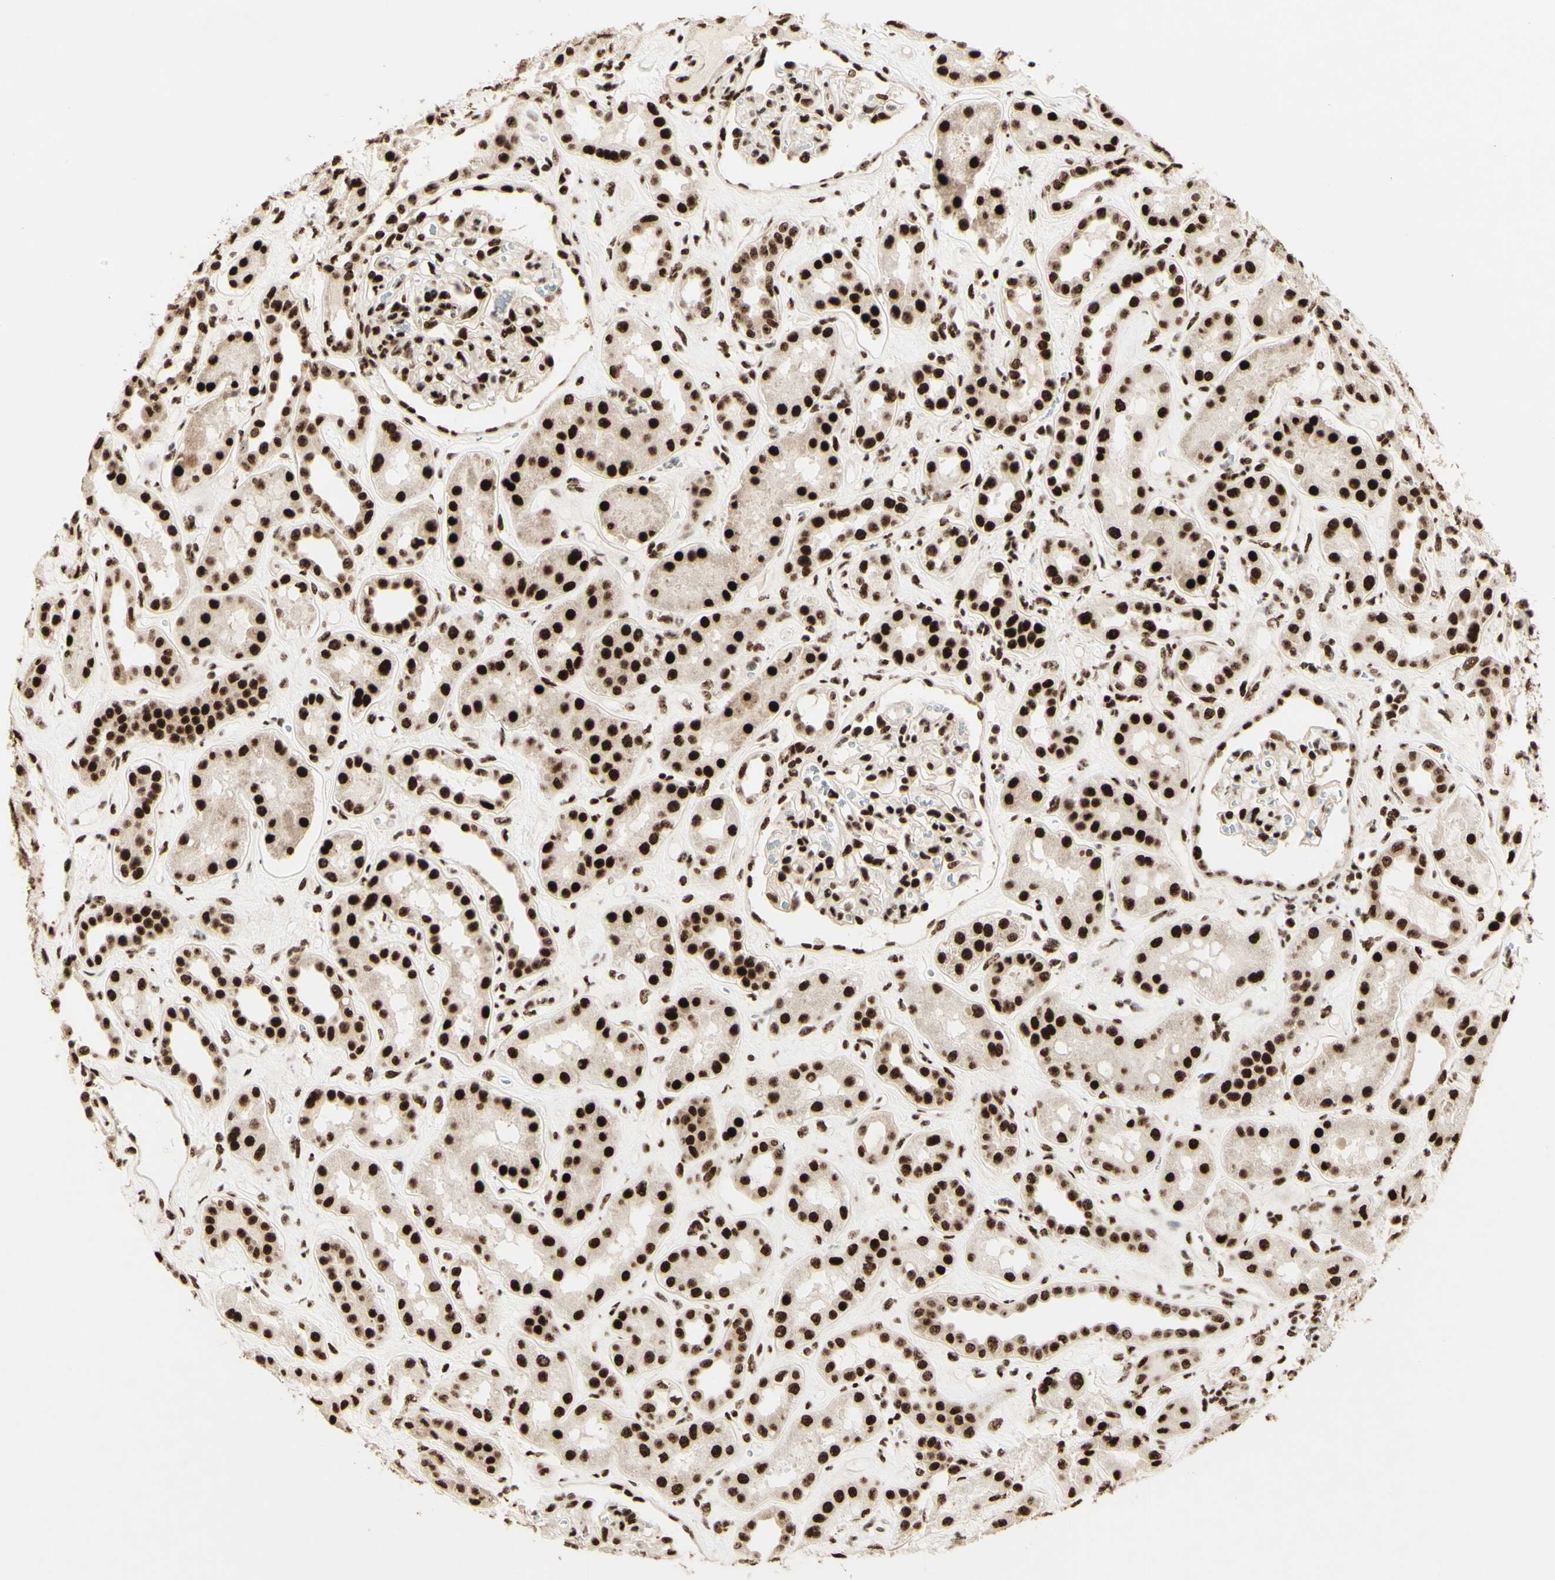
{"staining": {"intensity": "strong", "quantity": "25%-75%", "location": "nuclear"}, "tissue": "kidney", "cell_type": "Cells in glomeruli", "image_type": "normal", "snomed": [{"axis": "morphology", "description": "Normal tissue, NOS"}, {"axis": "topography", "description": "Kidney"}], "caption": "Unremarkable kidney demonstrates strong nuclear positivity in approximately 25%-75% of cells in glomeruli, visualized by immunohistochemistry.", "gene": "DHX9", "patient": {"sex": "male", "age": 59}}